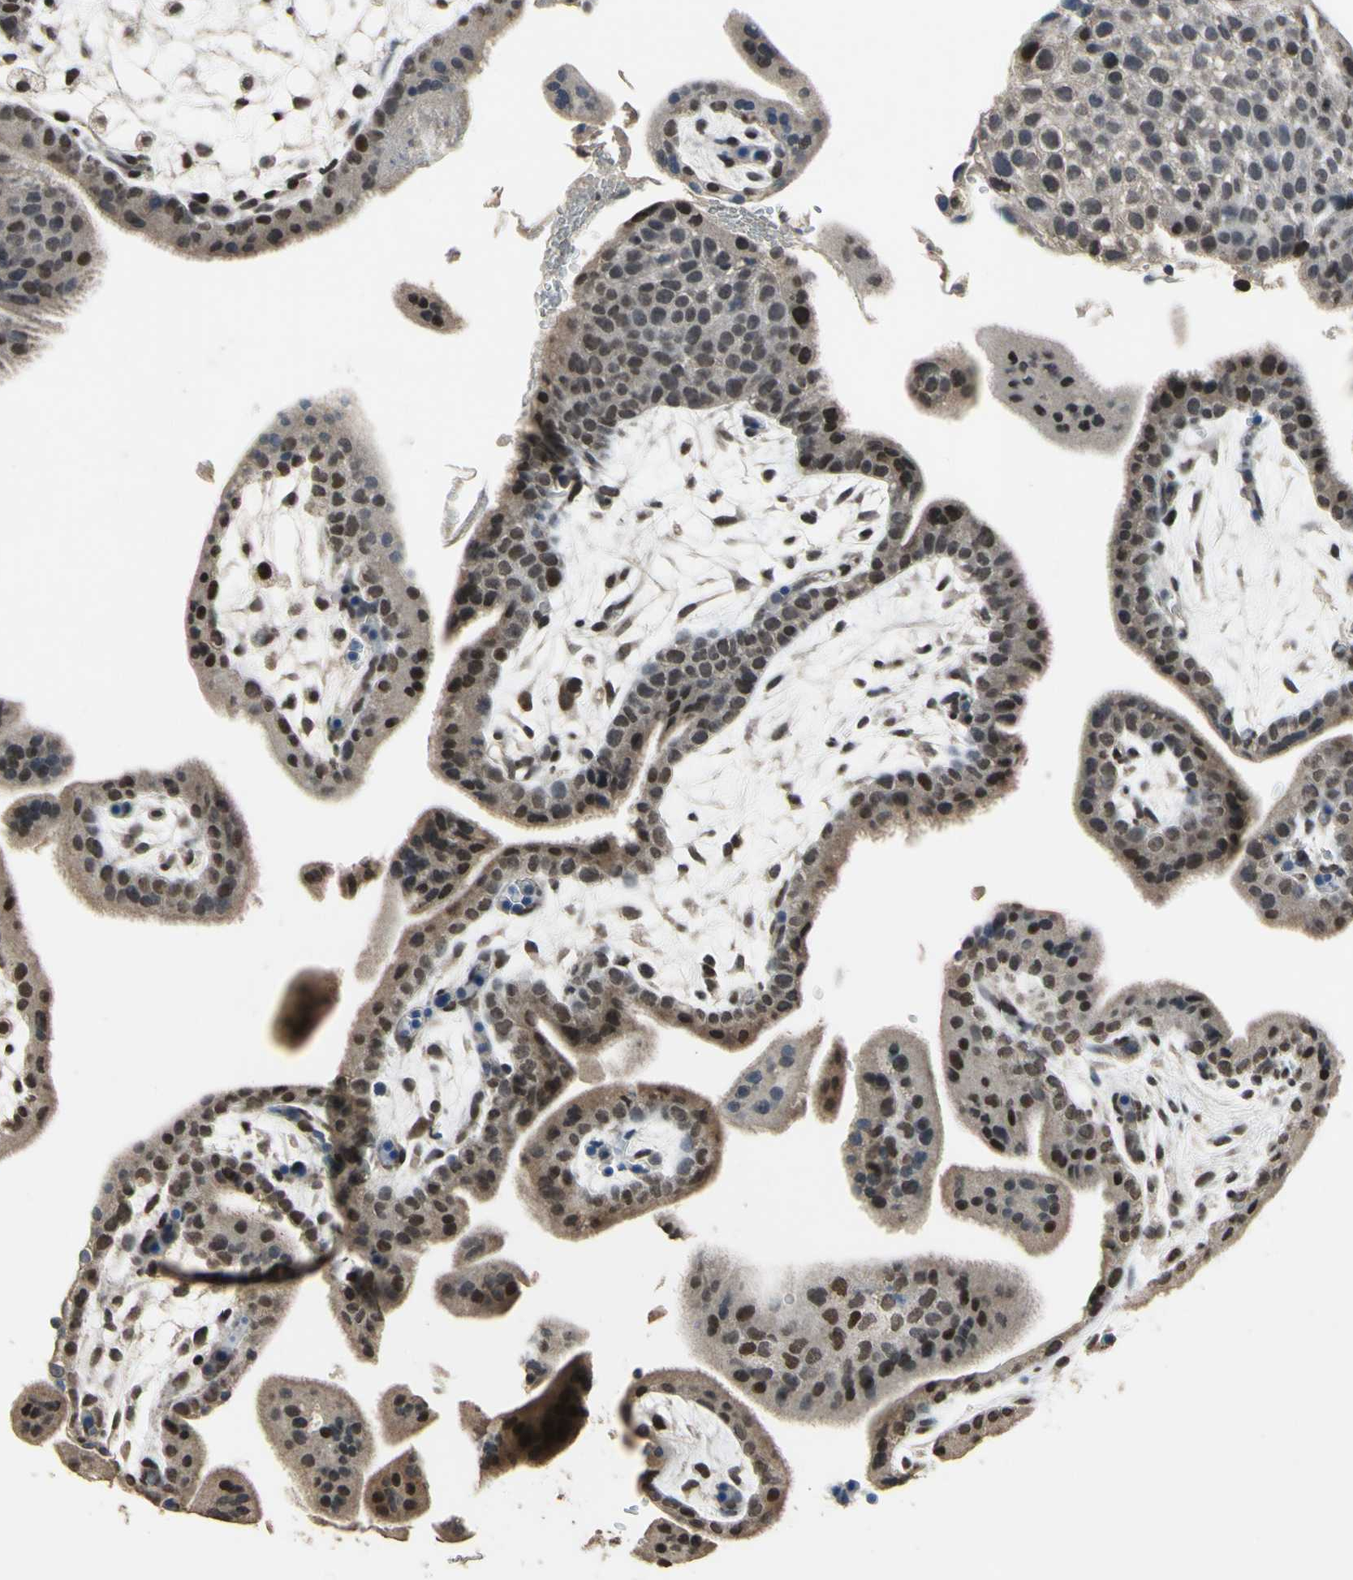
{"staining": {"intensity": "moderate", "quantity": "25%-75%", "location": "nuclear"}, "tissue": "placenta", "cell_type": "Decidual cells", "image_type": "normal", "snomed": [{"axis": "morphology", "description": "Normal tissue, NOS"}, {"axis": "topography", "description": "Placenta"}], "caption": "Decidual cells exhibit moderate nuclear positivity in approximately 25%-75% of cells in normal placenta.", "gene": "ZNF174", "patient": {"sex": "female", "age": 35}}